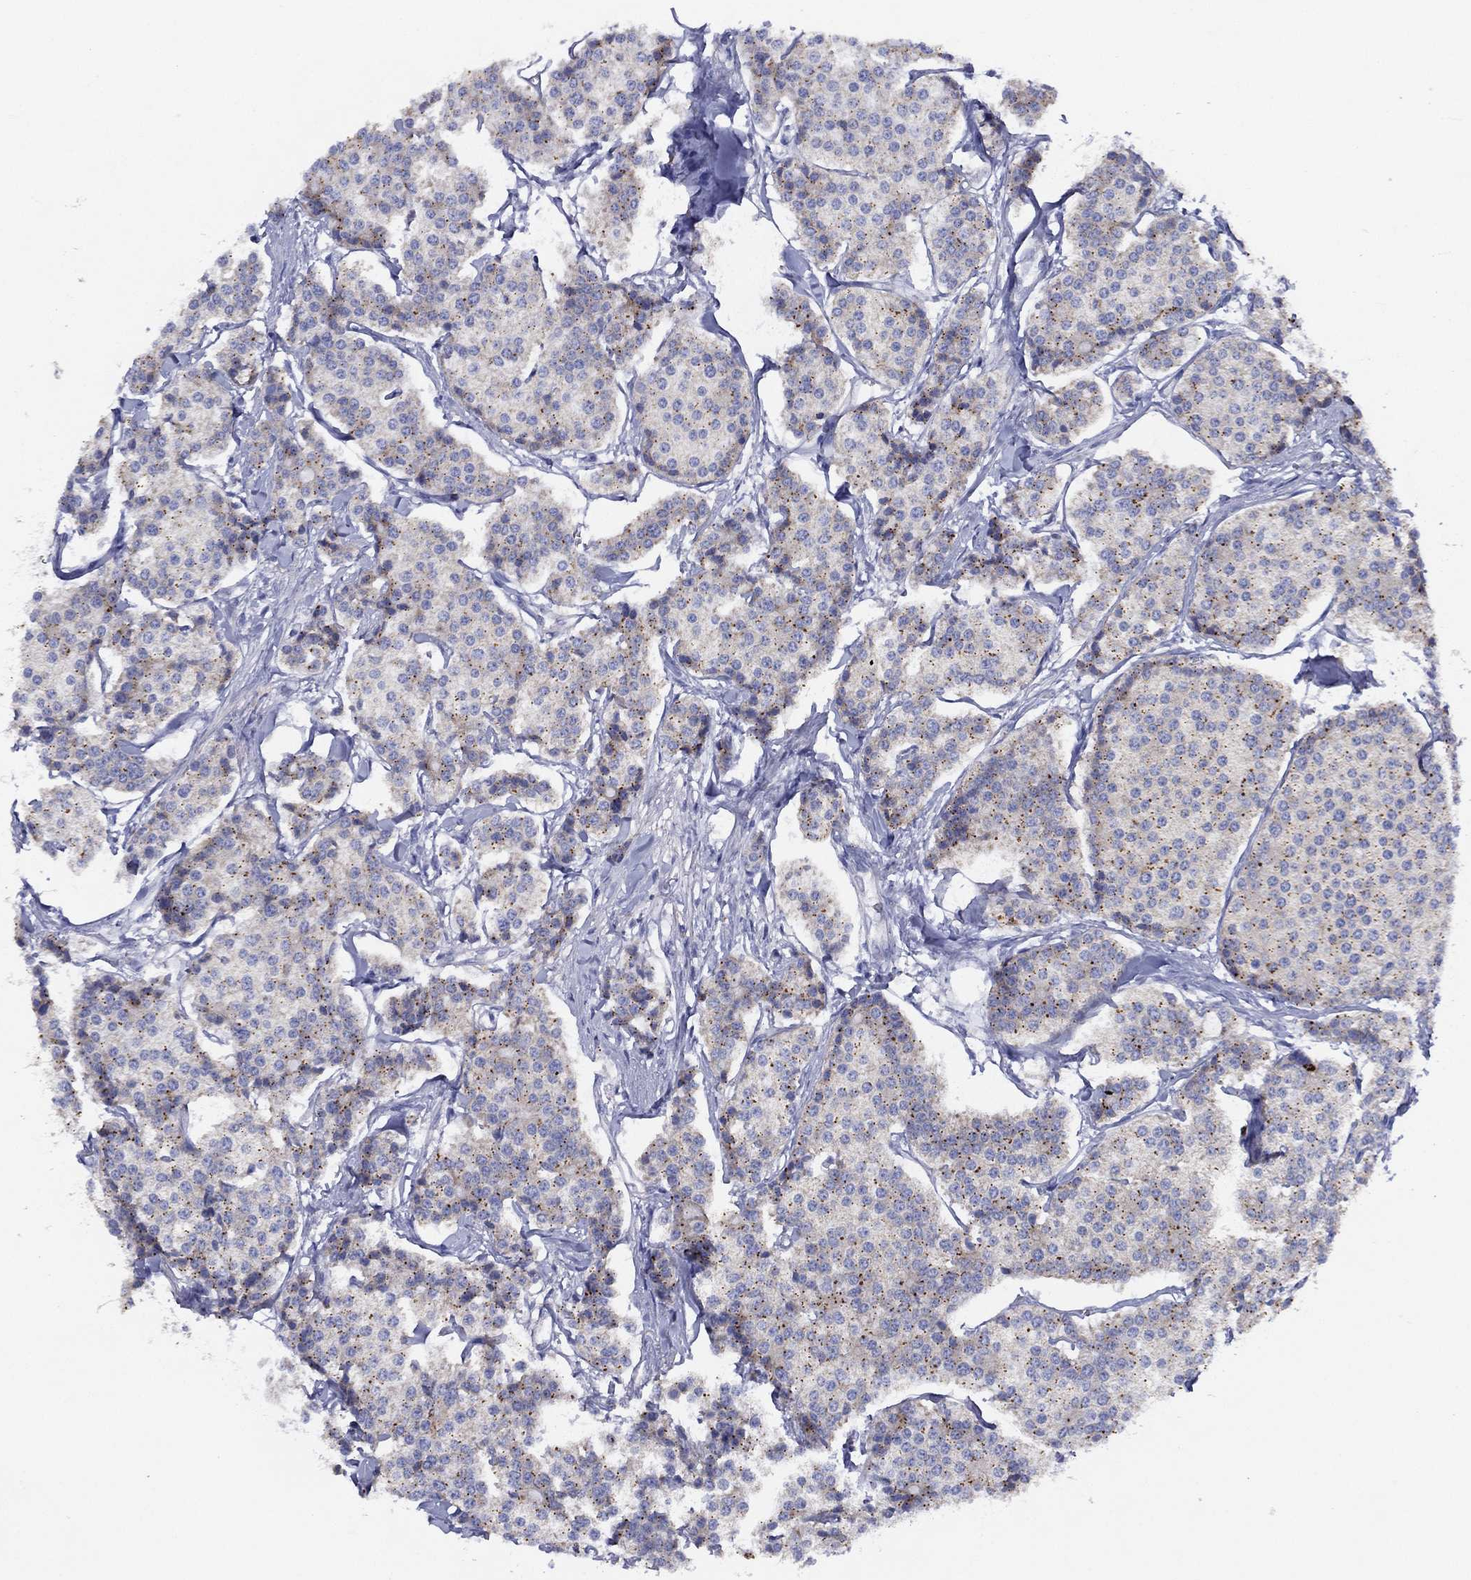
{"staining": {"intensity": "moderate", "quantity": "25%-75%", "location": "cytoplasmic/membranous"}, "tissue": "carcinoid", "cell_type": "Tumor cells", "image_type": "cancer", "snomed": [{"axis": "morphology", "description": "Carcinoid, malignant, NOS"}, {"axis": "topography", "description": "Small intestine"}], "caption": "This micrograph shows carcinoid (malignant) stained with IHC to label a protein in brown. The cytoplasmic/membranous of tumor cells show moderate positivity for the protein. Nuclei are counter-stained blue.", "gene": "ZNF223", "patient": {"sex": "female", "age": 65}}